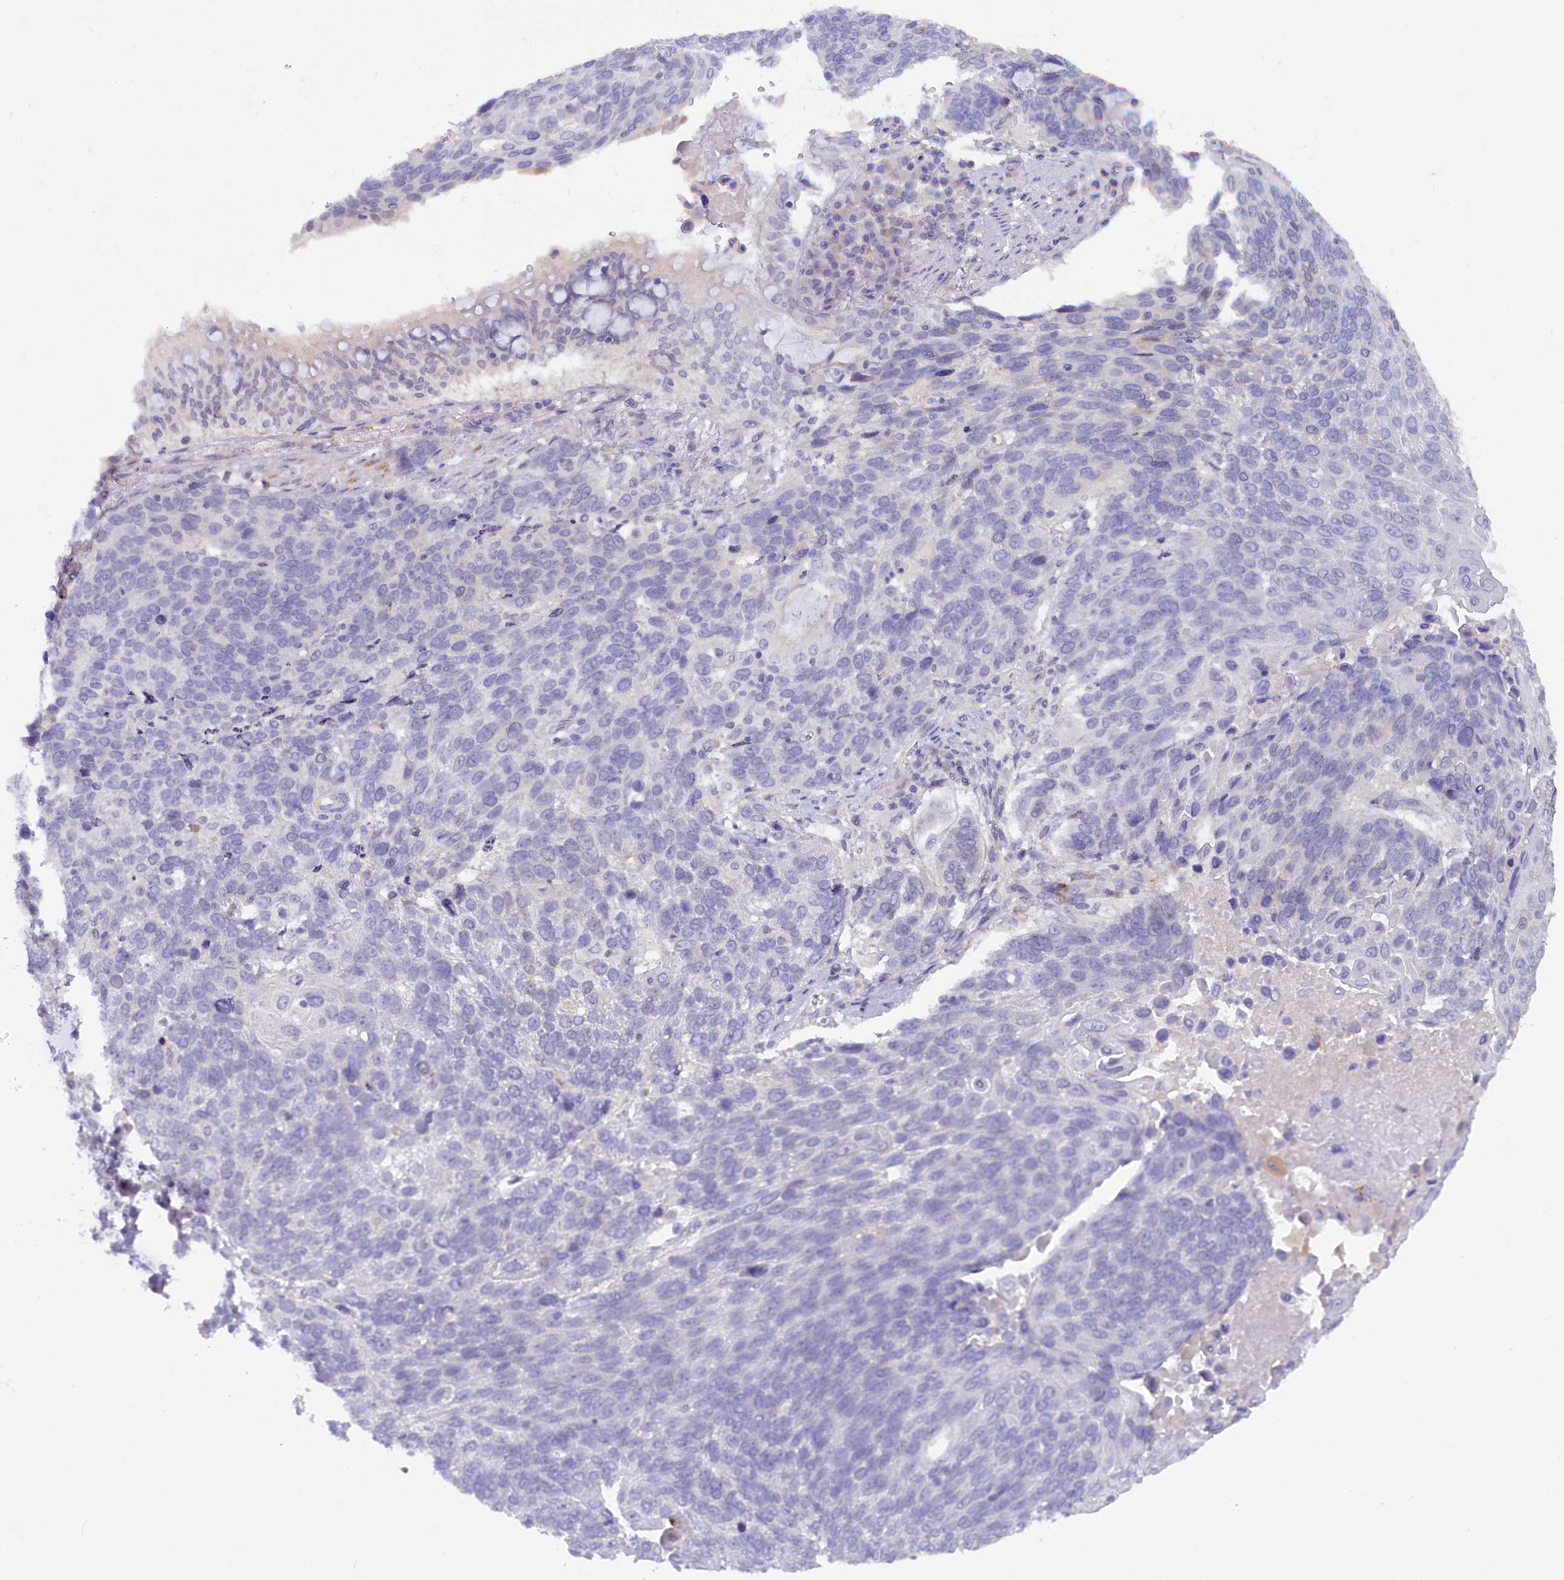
{"staining": {"intensity": "negative", "quantity": "none", "location": "none"}, "tissue": "lung cancer", "cell_type": "Tumor cells", "image_type": "cancer", "snomed": [{"axis": "morphology", "description": "Squamous cell carcinoma, NOS"}, {"axis": "topography", "description": "Lung"}], "caption": "An immunohistochemistry (IHC) micrograph of squamous cell carcinoma (lung) is shown. There is no staining in tumor cells of squamous cell carcinoma (lung).", "gene": "ZSWIM4", "patient": {"sex": "male", "age": 66}}